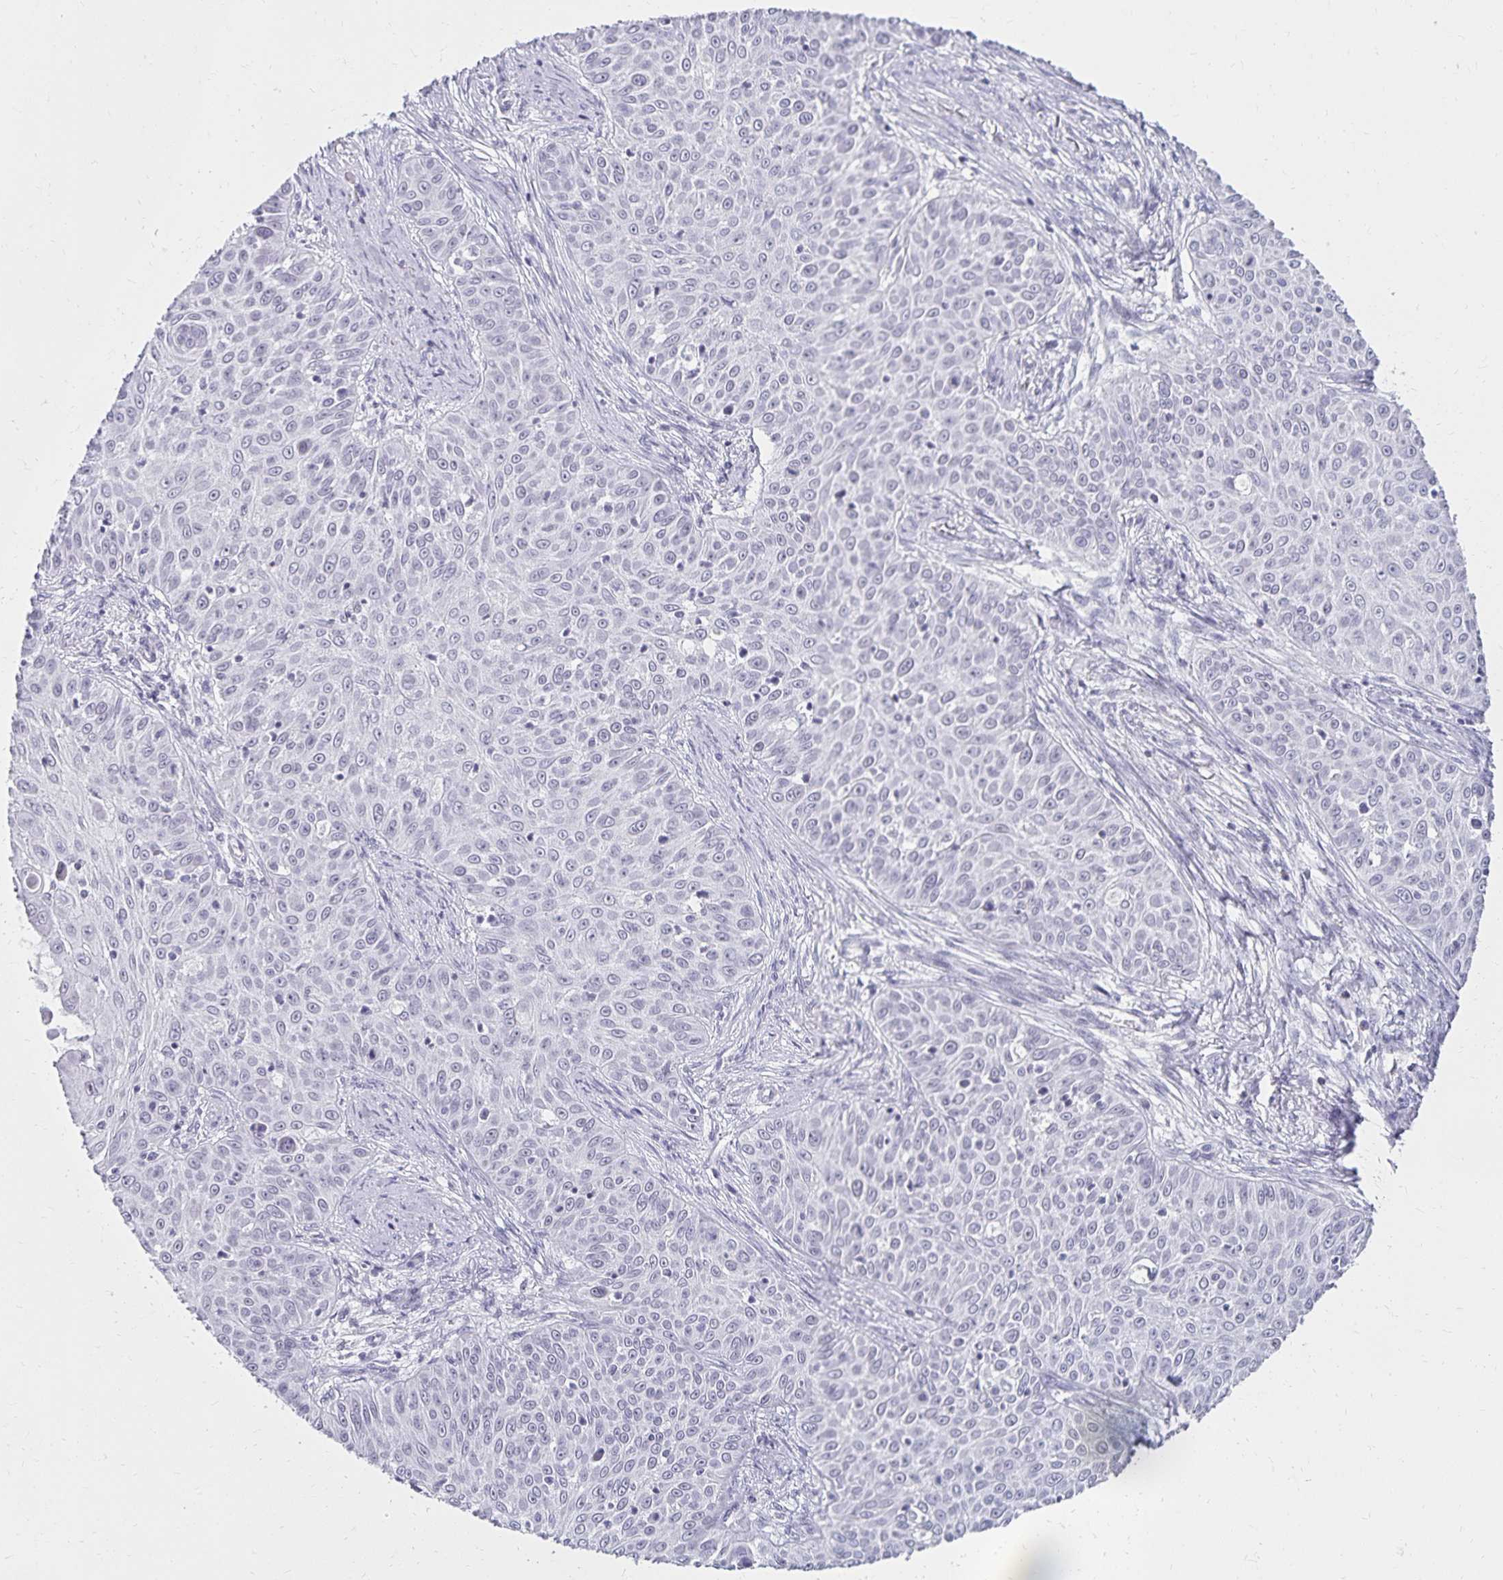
{"staining": {"intensity": "negative", "quantity": "none", "location": "none"}, "tissue": "skin cancer", "cell_type": "Tumor cells", "image_type": "cancer", "snomed": [{"axis": "morphology", "description": "Squamous cell carcinoma, NOS"}, {"axis": "topography", "description": "Skin"}], "caption": "This photomicrograph is of skin cancer stained with IHC to label a protein in brown with the nuclei are counter-stained blue. There is no staining in tumor cells. (DAB (3,3'-diaminobenzidine) immunohistochemistry with hematoxylin counter stain).", "gene": "C20orf85", "patient": {"sex": "male", "age": 82}}